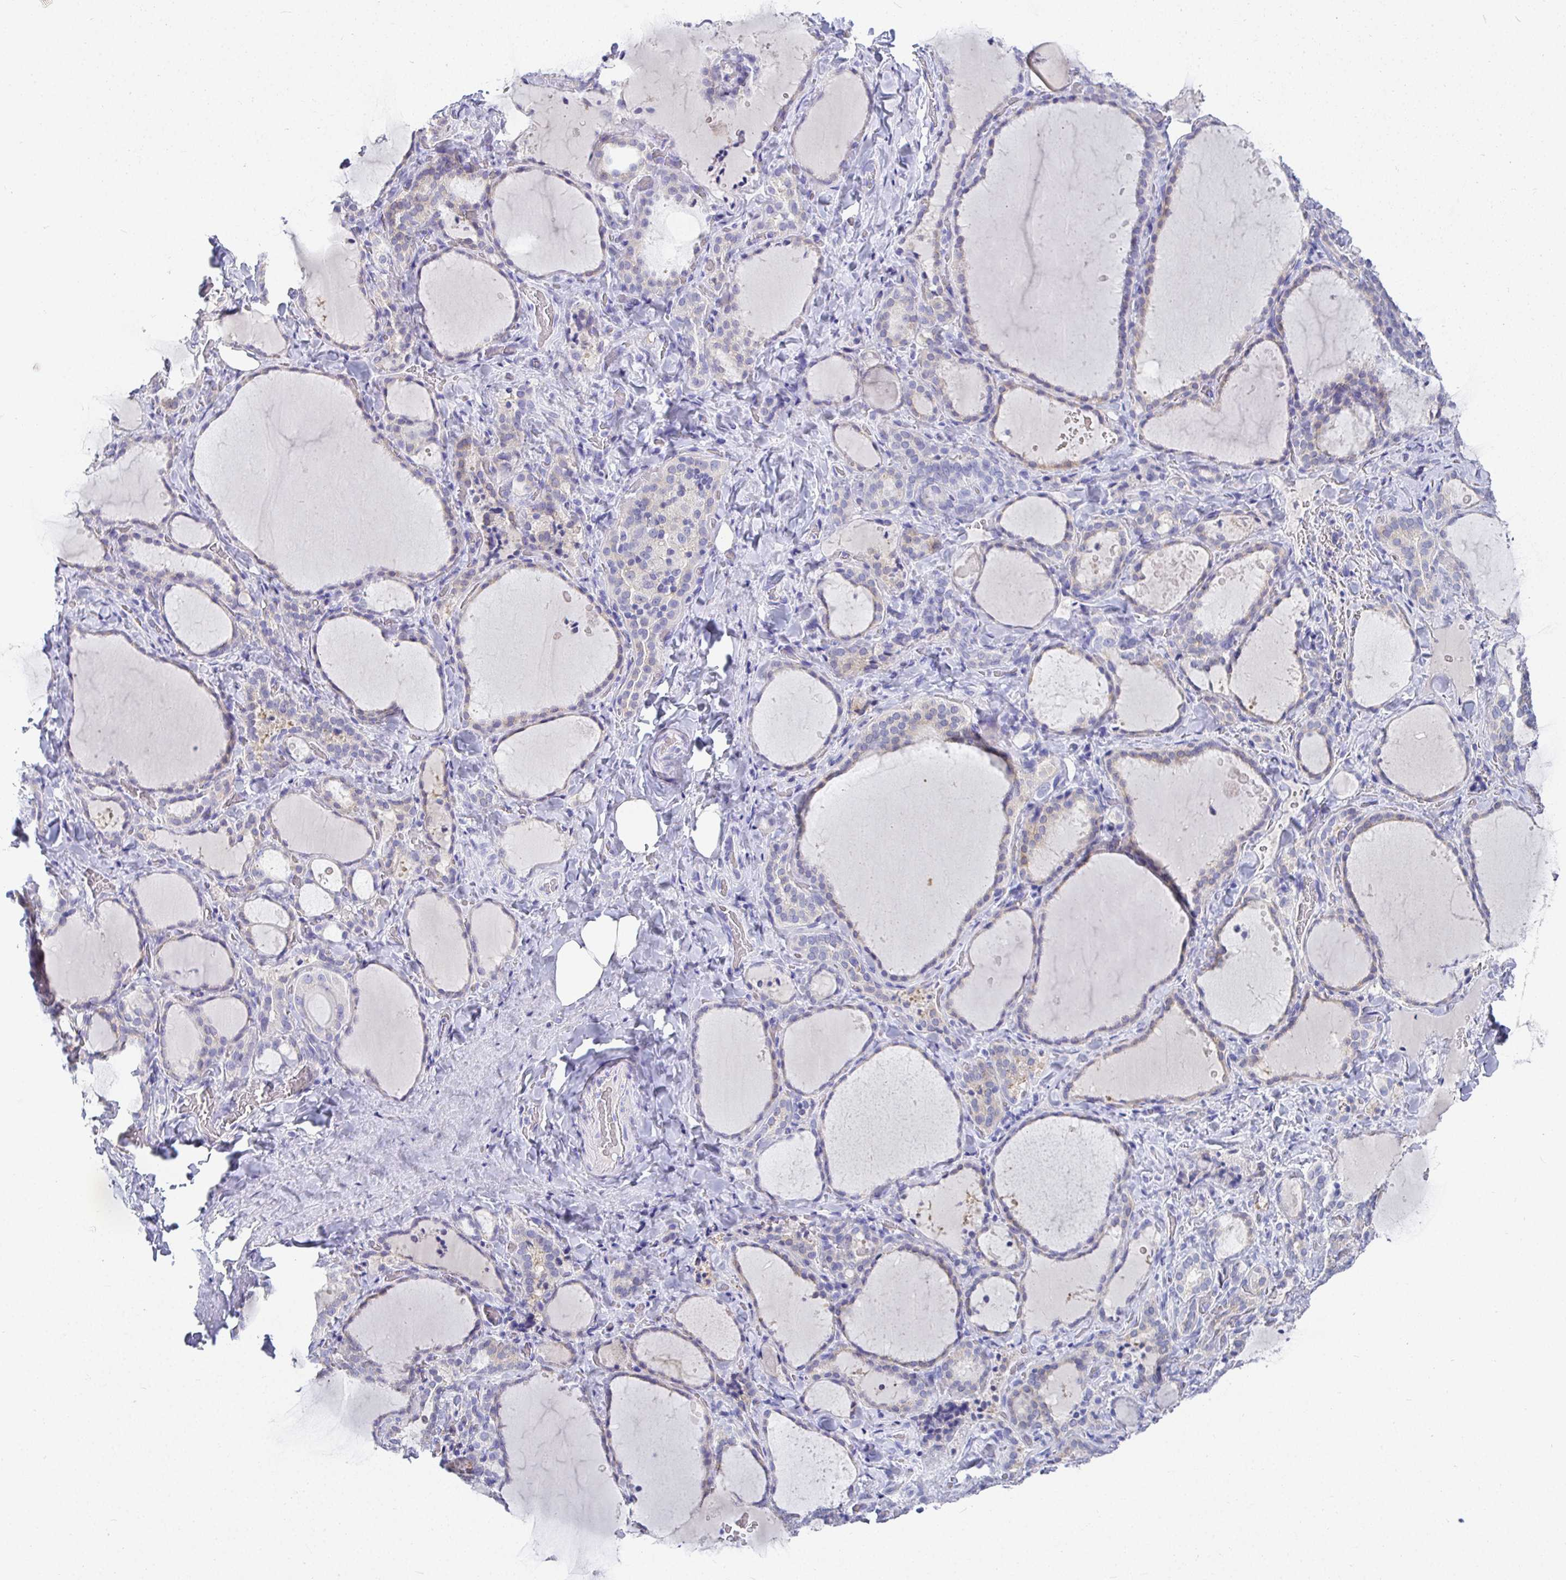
{"staining": {"intensity": "negative", "quantity": "none", "location": "none"}, "tissue": "thyroid gland", "cell_type": "Glandular cells", "image_type": "normal", "snomed": [{"axis": "morphology", "description": "Normal tissue, NOS"}, {"axis": "topography", "description": "Thyroid gland"}], "caption": "This is an IHC micrograph of normal human thyroid gland. There is no staining in glandular cells.", "gene": "TMEM241", "patient": {"sex": "female", "age": 22}}